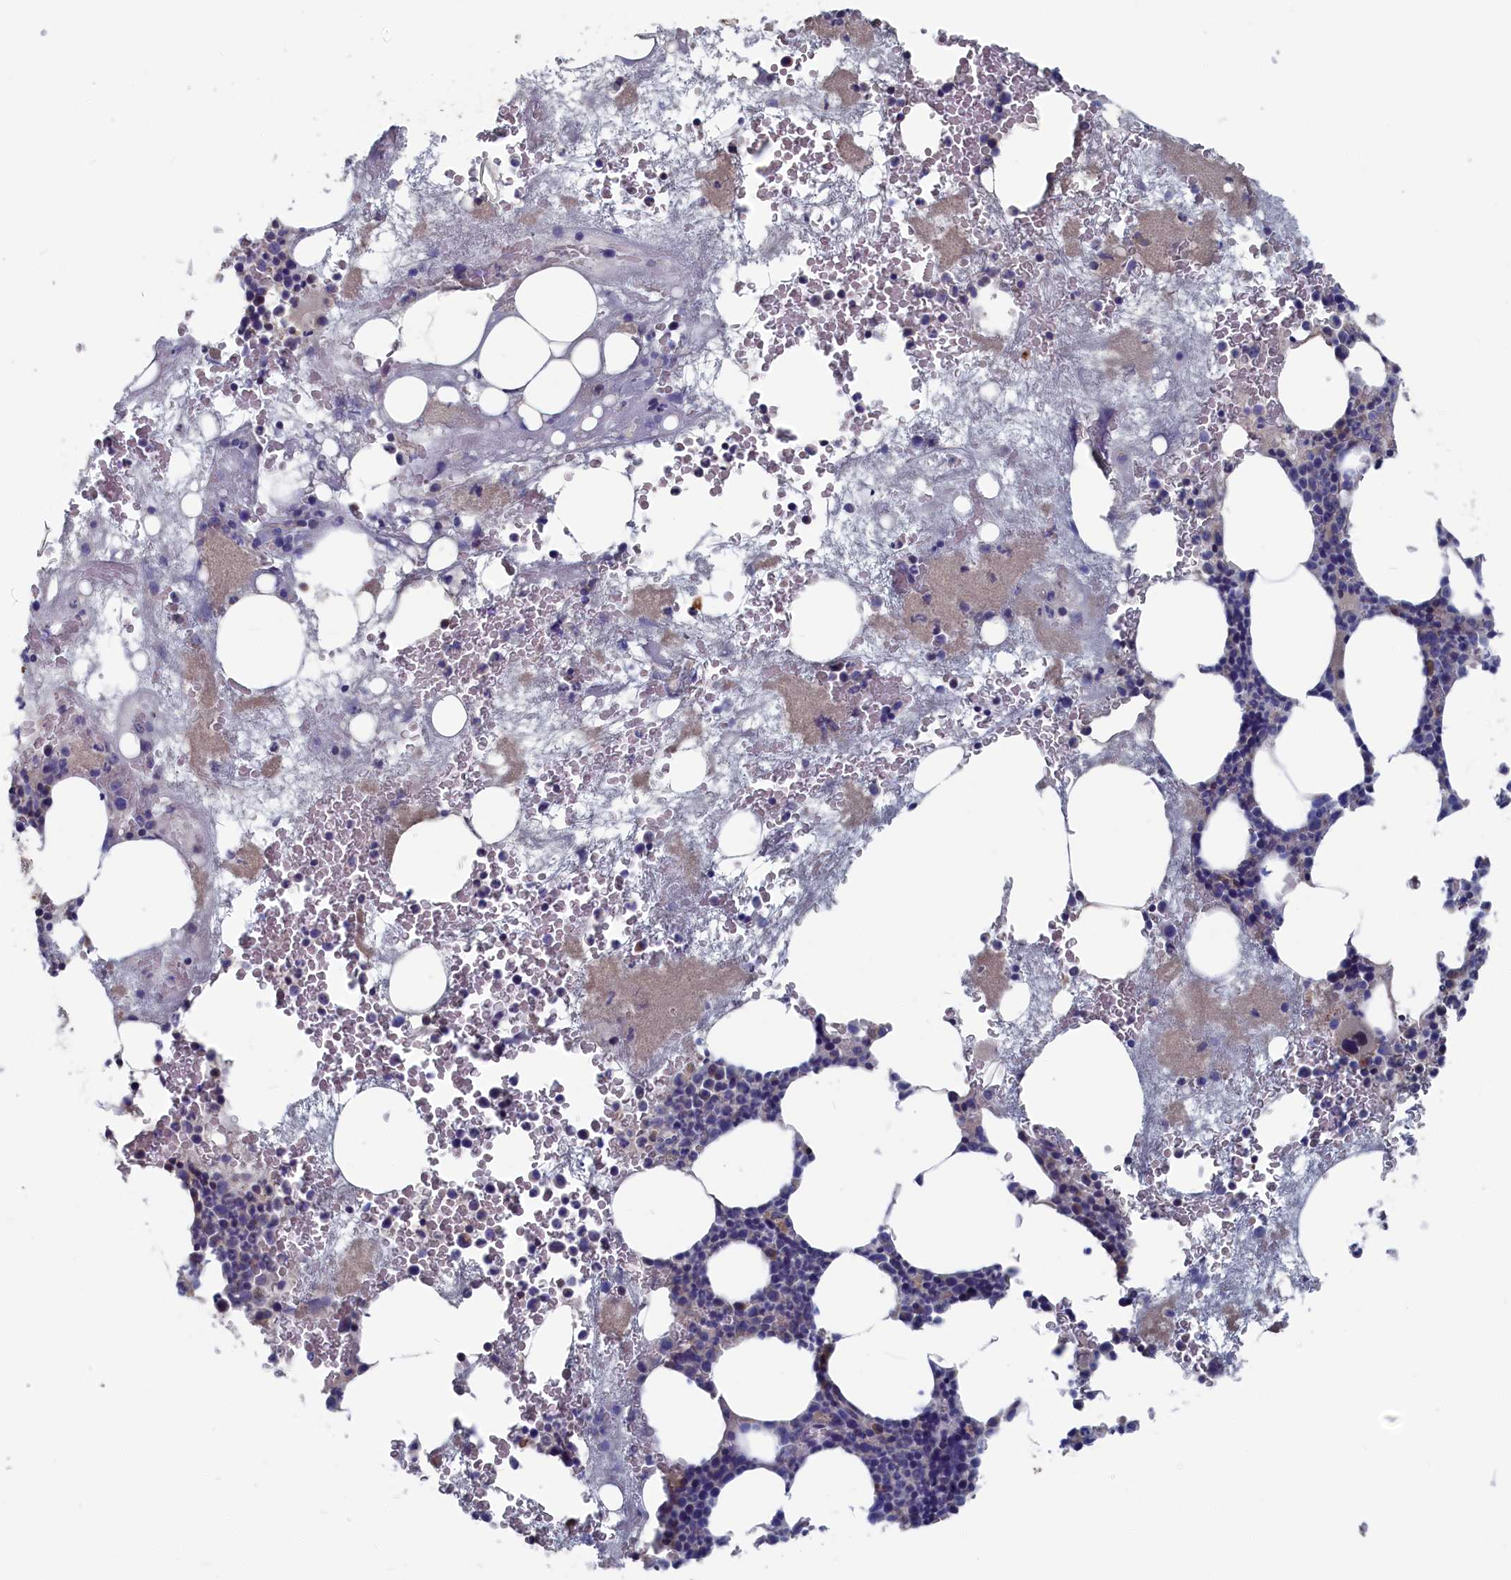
{"staining": {"intensity": "weak", "quantity": "<25%", "location": "cytoplasmic/membranous"}, "tissue": "bone marrow", "cell_type": "Hematopoietic cells", "image_type": "normal", "snomed": [{"axis": "morphology", "description": "Normal tissue, NOS"}, {"axis": "topography", "description": "Bone marrow"}], "caption": "This photomicrograph is of unremarkable bone marrow stained with immunohistochemistry to label a protein in brown with the nuclei are counter-stained blue. There is no positivity in hematopoietic cells. (DAB (3,3'-diaminobenzidine) IHC, high magnification).", "gene": "CEND1", "patient": {"sex": "male", "age": 80}}